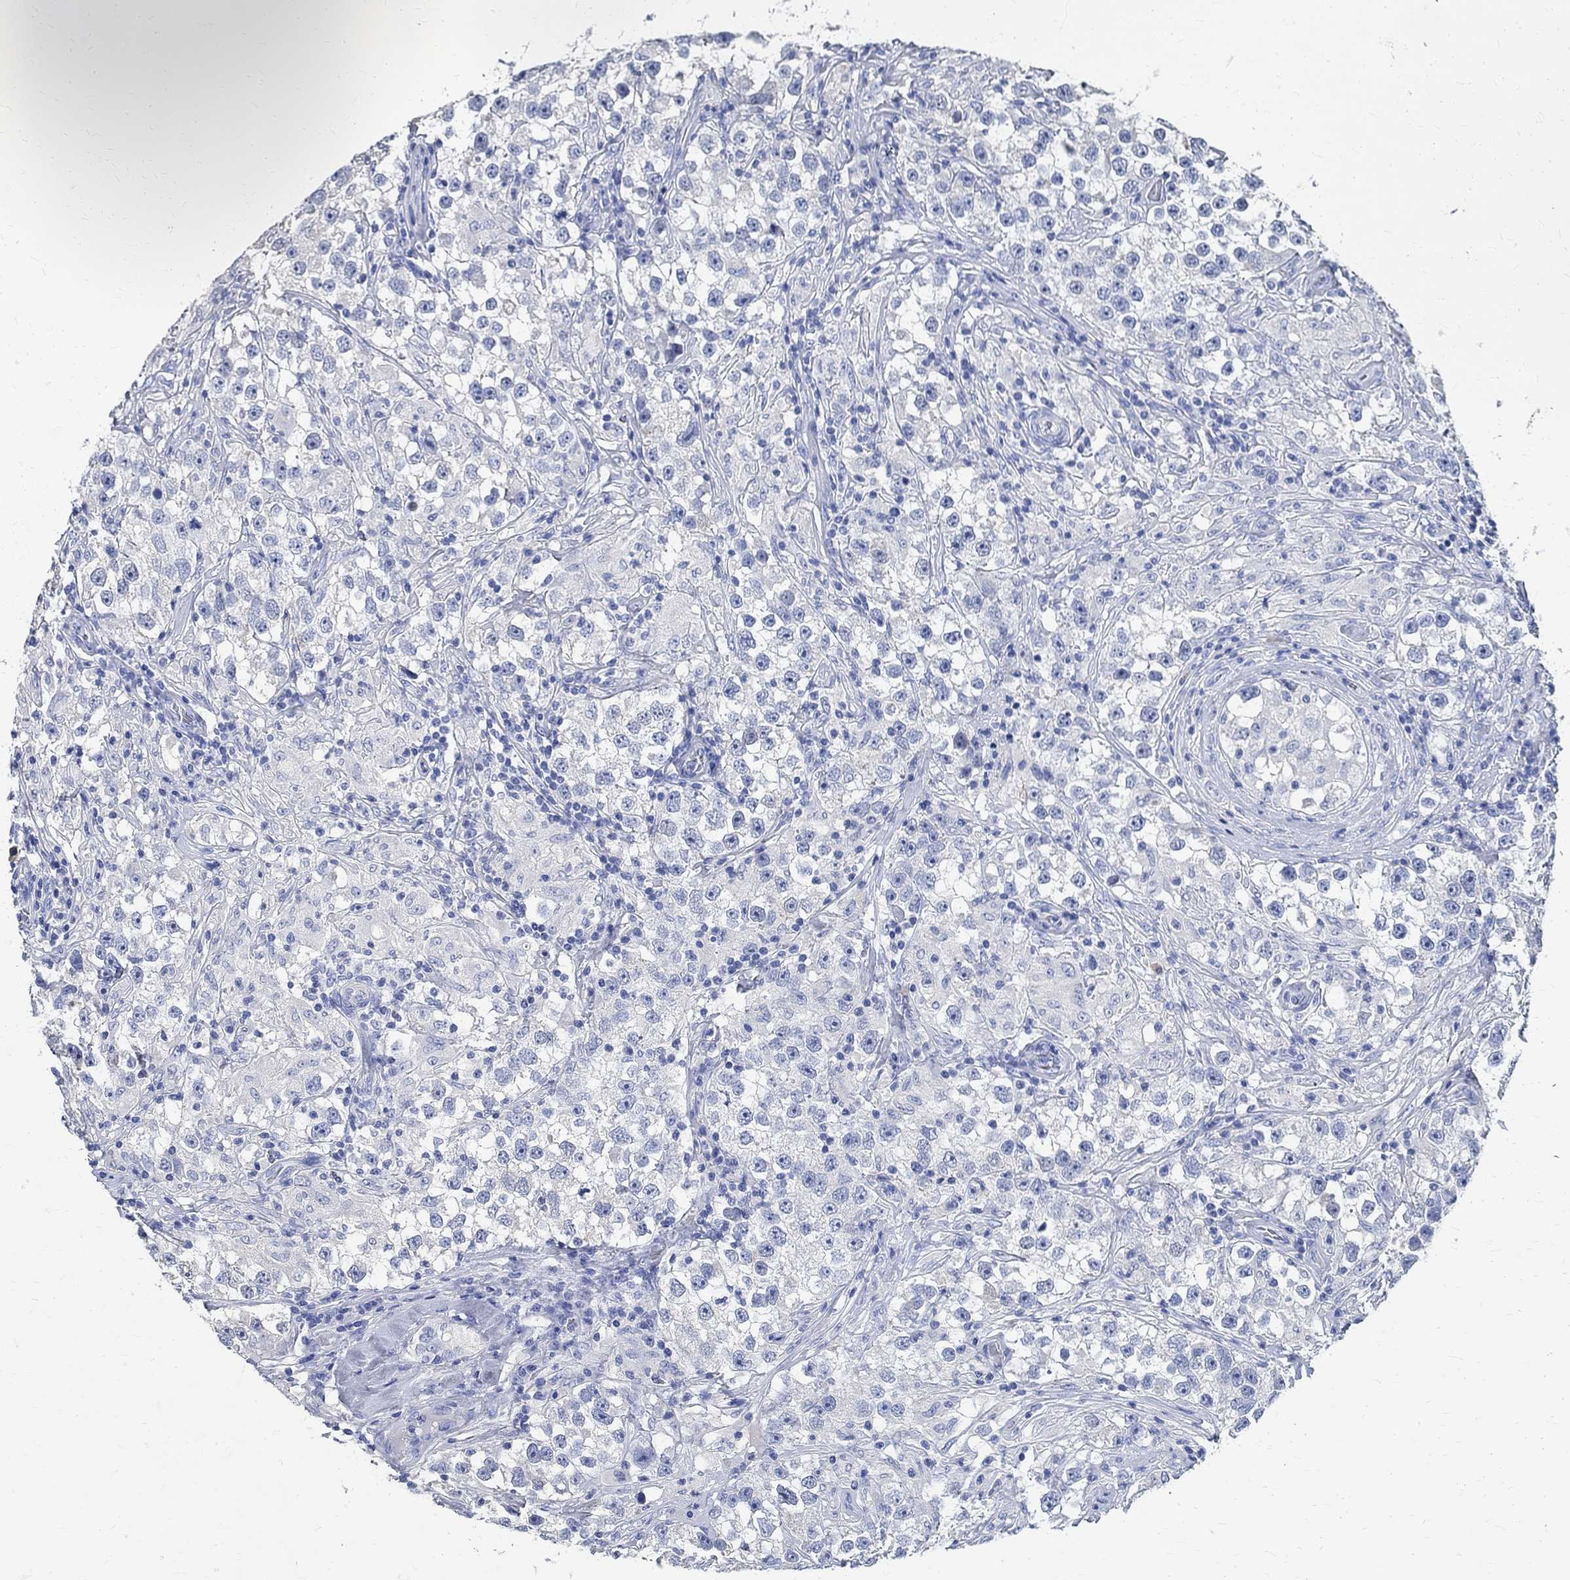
{"staining": {"intensity": "negative", "quantity": "none", "location": "none"}, "tissue": "testis cancer", "cell_type": "Tumor cells", "image_type": "cancer", "snomed": [{"axis": "morphology", "description": "Seminoma, NOS"}, {"axis": "topography", "description": "Testis"}], "caption": "DAB (3,3'-diaminobenzidine) immunohistochemical staining of human testis seminoma shows no significant staining in tumor cells.", "gene": "PRX", "patient": {"sex": "male", "age": 46}}